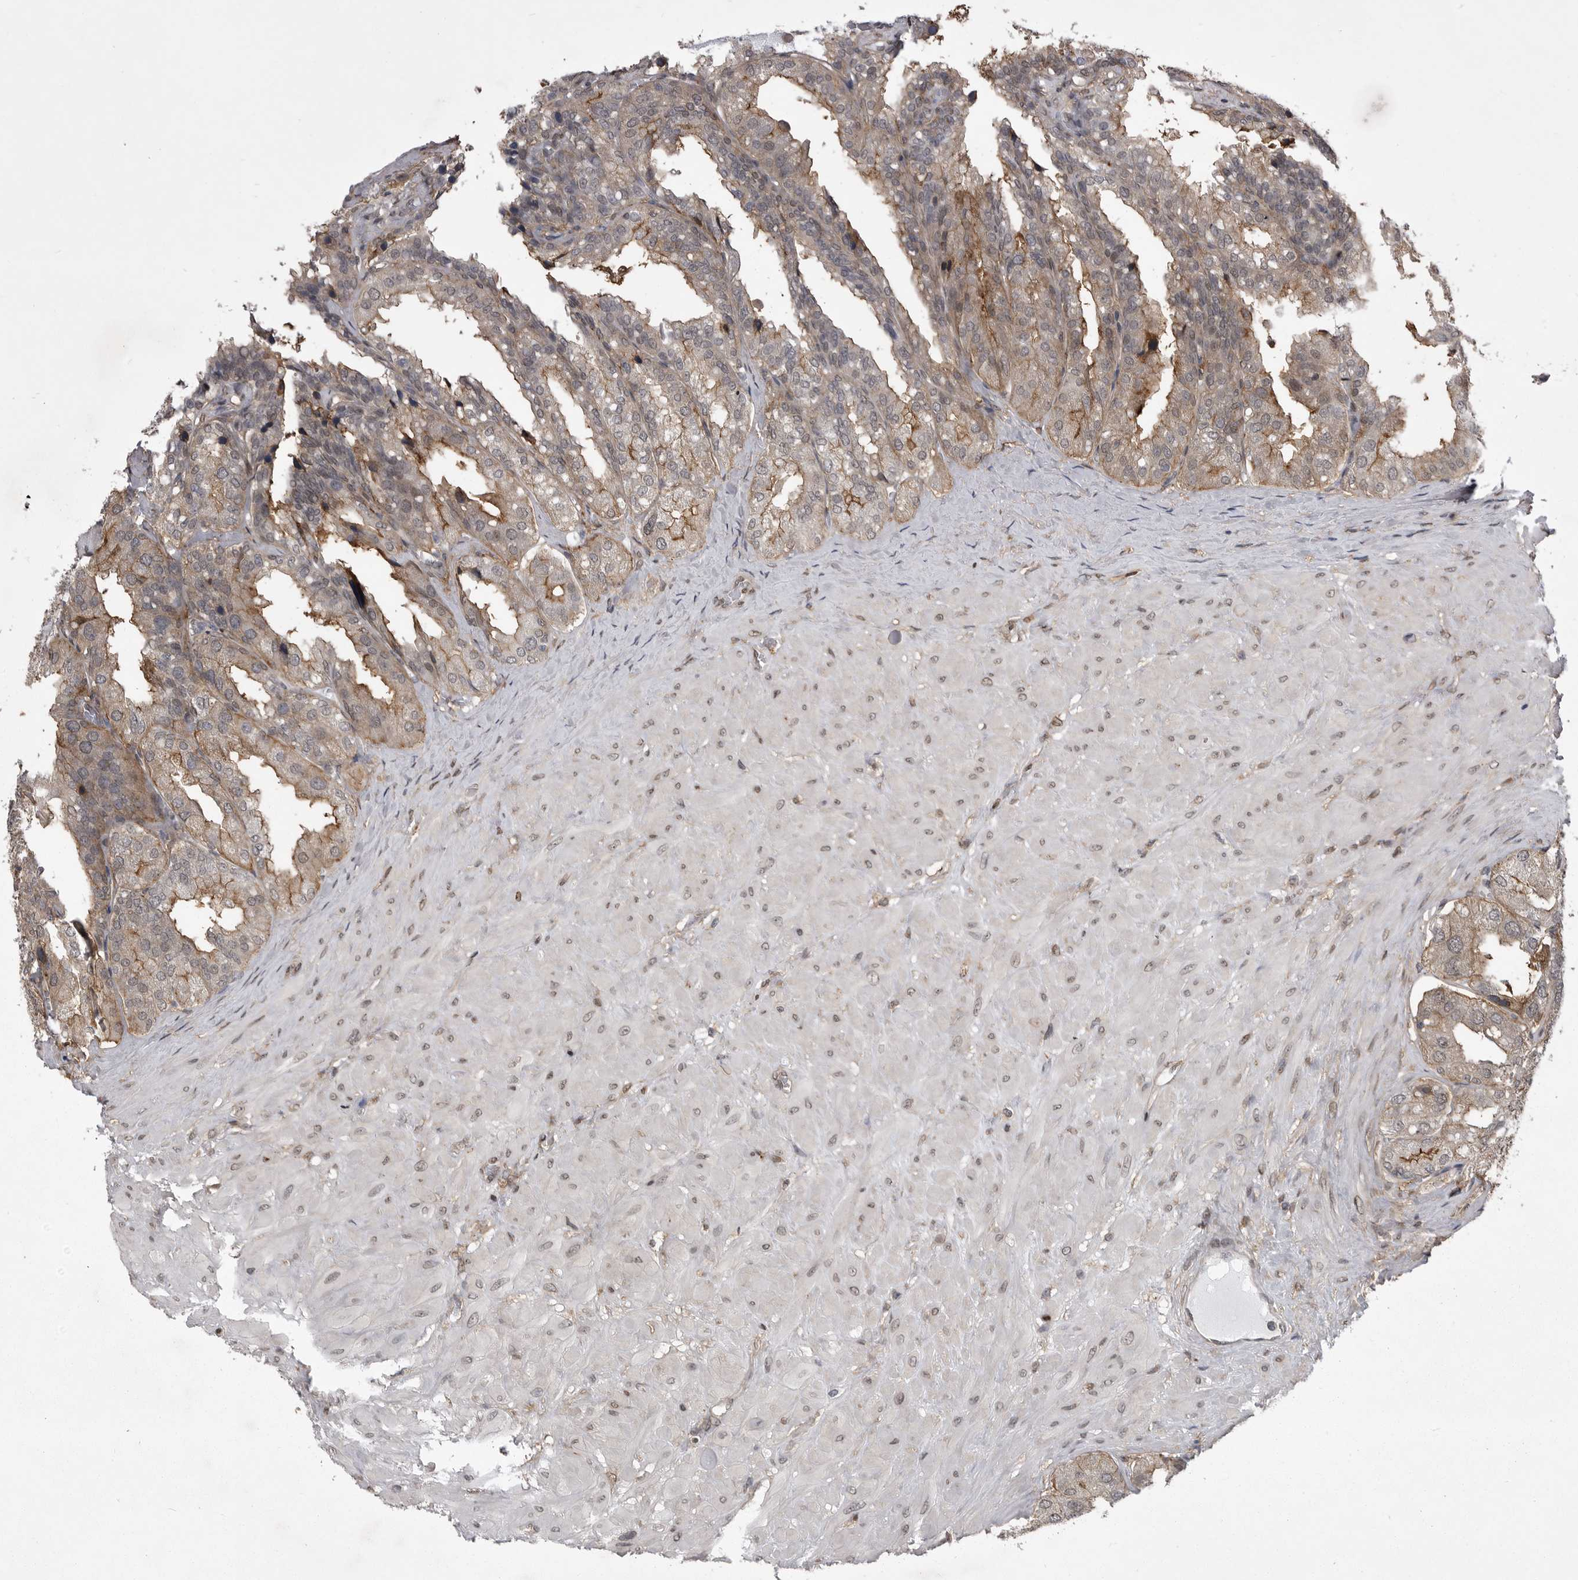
{"staining": {"intensity": "moderate", "quantity": ">75%", "location": "cytoplasmic/membranous"}, "tissue": "seminal vesicle", "cell_type": "Glandular cells", "image_type": "normal", "snomed": [{"axis": "morphology", "description": "Normal tissue, NOS"}, {"axis": "topography", "description": "Prostate"}, {"axis": "topography", "description": "Seminal veicle"}], "caption": "This image displays IHC staining of unremarkable seminal vesicle, with medium moderate cytoplasmic/membranous expression in about >75% of glandular cells.", "gene": "ABL1", "patient": {"sex": "male", "age": 51}}